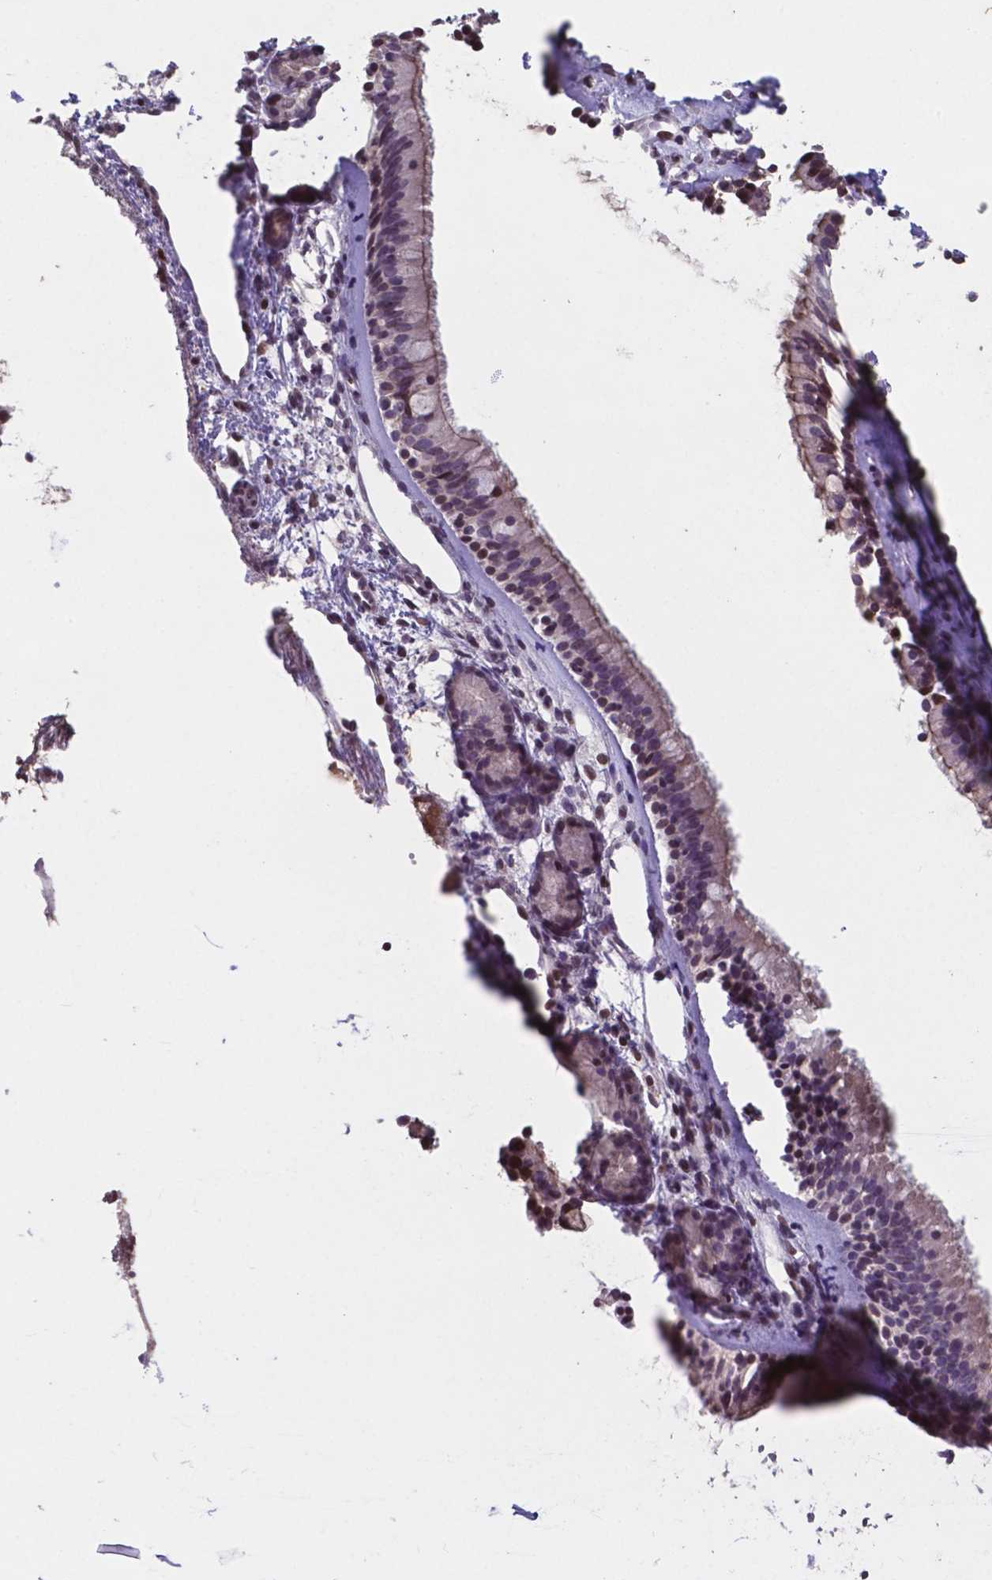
{"staining": {"intensity": "moderate", "quantity": "25%-75%", "location": "cytoplasmic/membranous,nuclear"}, "tissue": "nasopharynx", "cell_type": "Respiratory epithelial cells", "image_type": "normal", "snomed": [{"axis": "morphology", "description": "Normal tissue, NOS"}, {"axis": "topography", "description": "Nasopharynx"}], "caption": "Immunohistochemistry (IHC) micrograph of unremarkable nasopharynx stained for a protein (brown), which displays medium levels of moderate cytoplasmic/membranous,nuclear staining in approximately 25%-75% of respiratory epithelial cells.", "gene": "MLC1", "patient": {"sex": "female", "age": 52}}